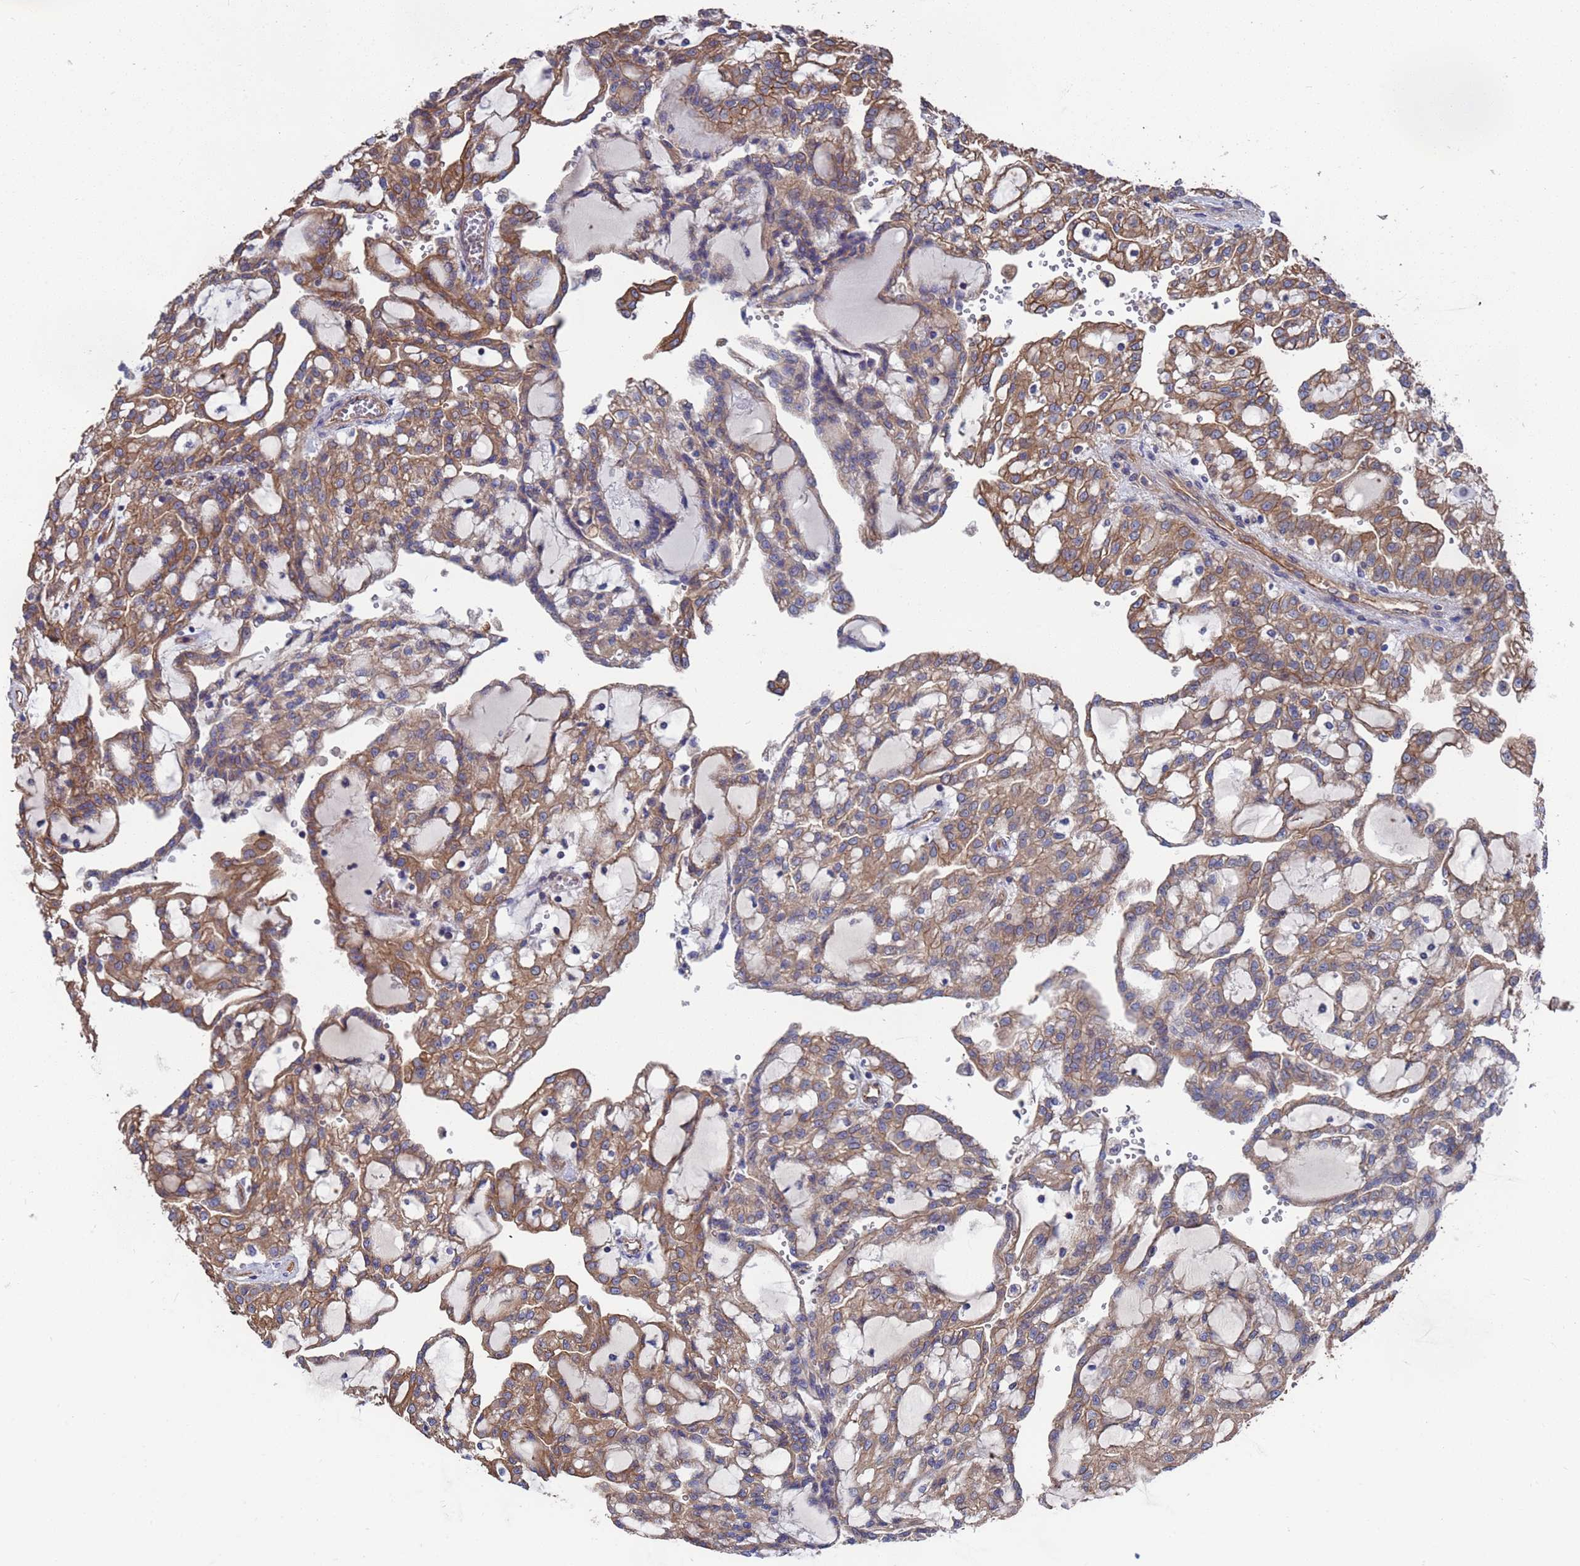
{"staining": {"intensity": "moderate", "quantity": ">75%", "location": "cytoplasmic/membranous"}, "tissue": "renal cancer", "cell_type": "Tumor cells", "image_type": "cancer", "snomed": [{"axis": "morphology", "description": "Adenocarcinoma, NOS"}, {"axis": "topography", "description": "Kidney"}], "caption": "Protein expression analysis of adenocarcinoma (renal) exhibits moderate cytoplasmic/membranous expression in approximately >75% of tumor cells.", "gene": "NDUFAF6", "patient": {"sex": "male", "age": 63}}